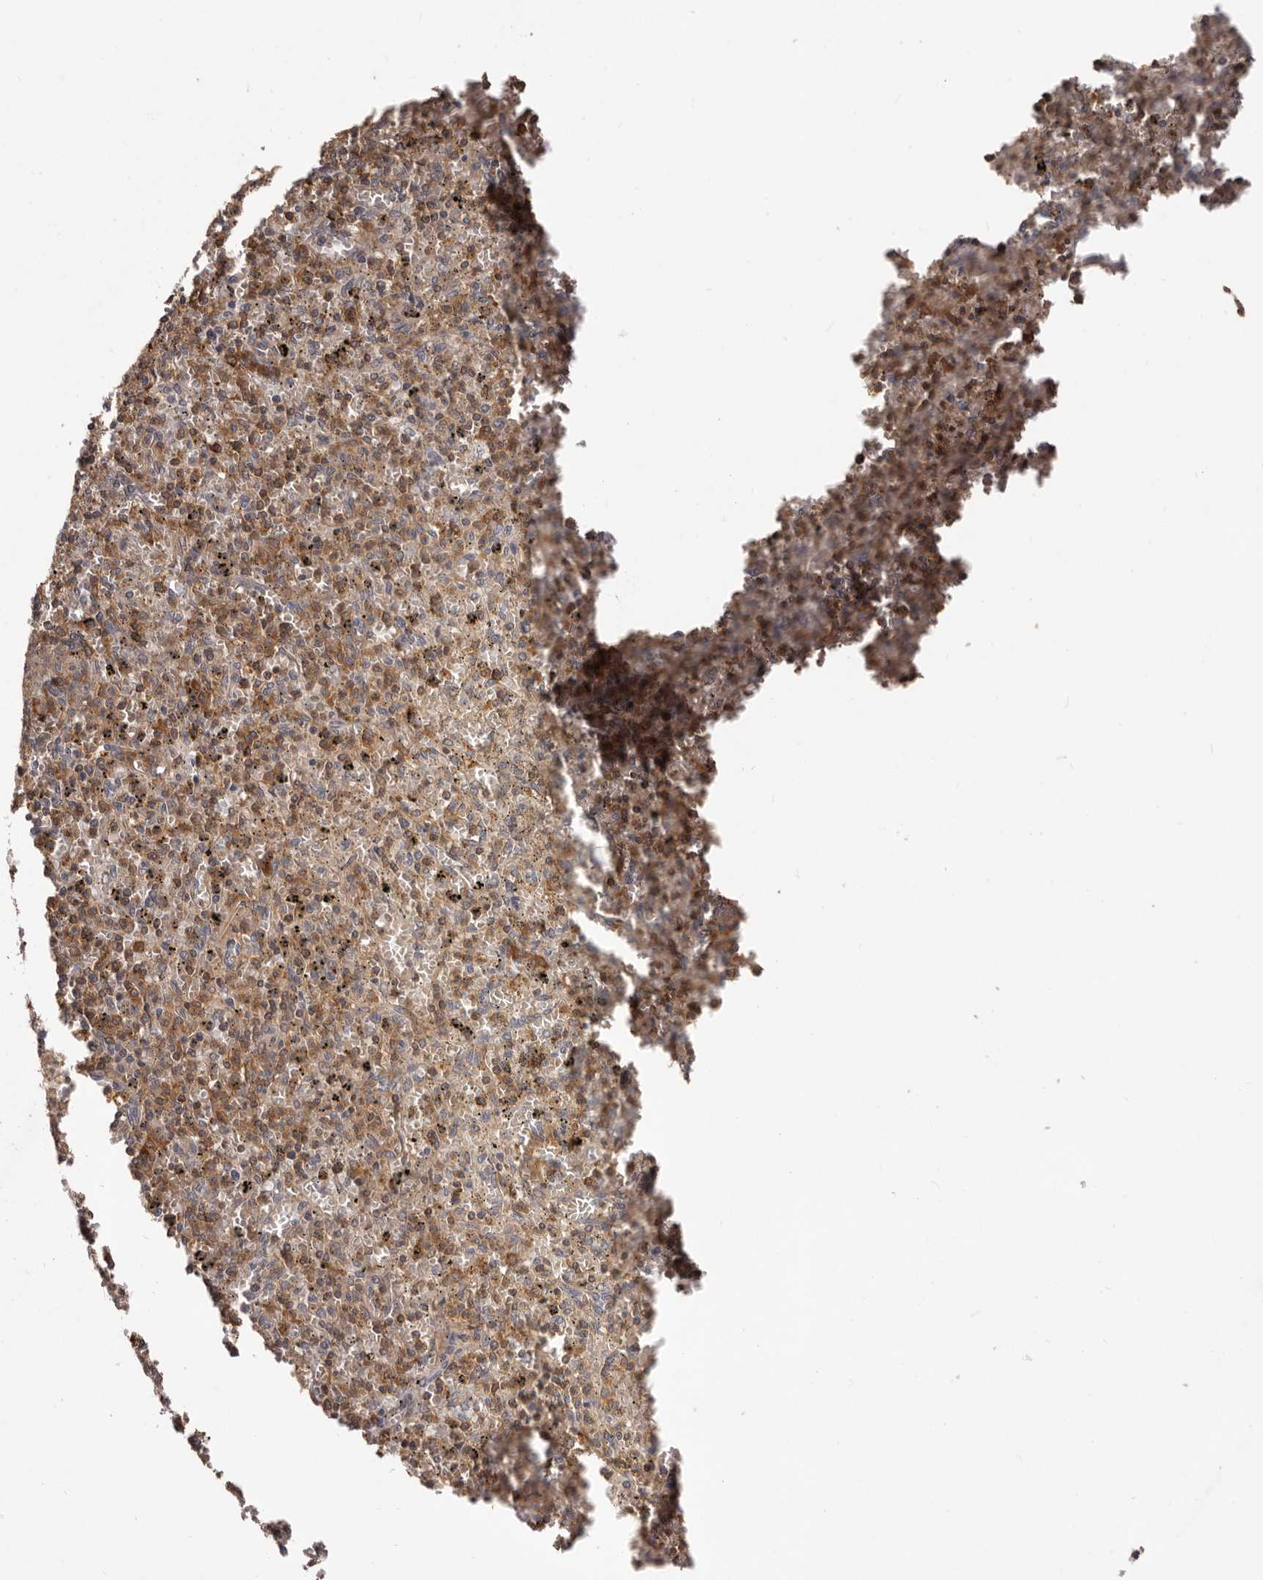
{"staining": {"intensity": "moderate", "quantity": ">75%", "location": "cytoplasmic/membranous"}, "tissue": "spleen", "cell_type": "Cells in red pulp", "image_type": "normal", "snomed": [{"axis": "morphology", "description": "Normal tissue, NOS"}, {"axis": "topography", "description": "Spleen"}], "caption": "Protein expression analysis of benign spleen displays moderate cytoplasmic/membranous expression in approximately >75% of cells in red pulp.", "gene": "HBS1L", "patient": {"sex": "male", "age": 72}}